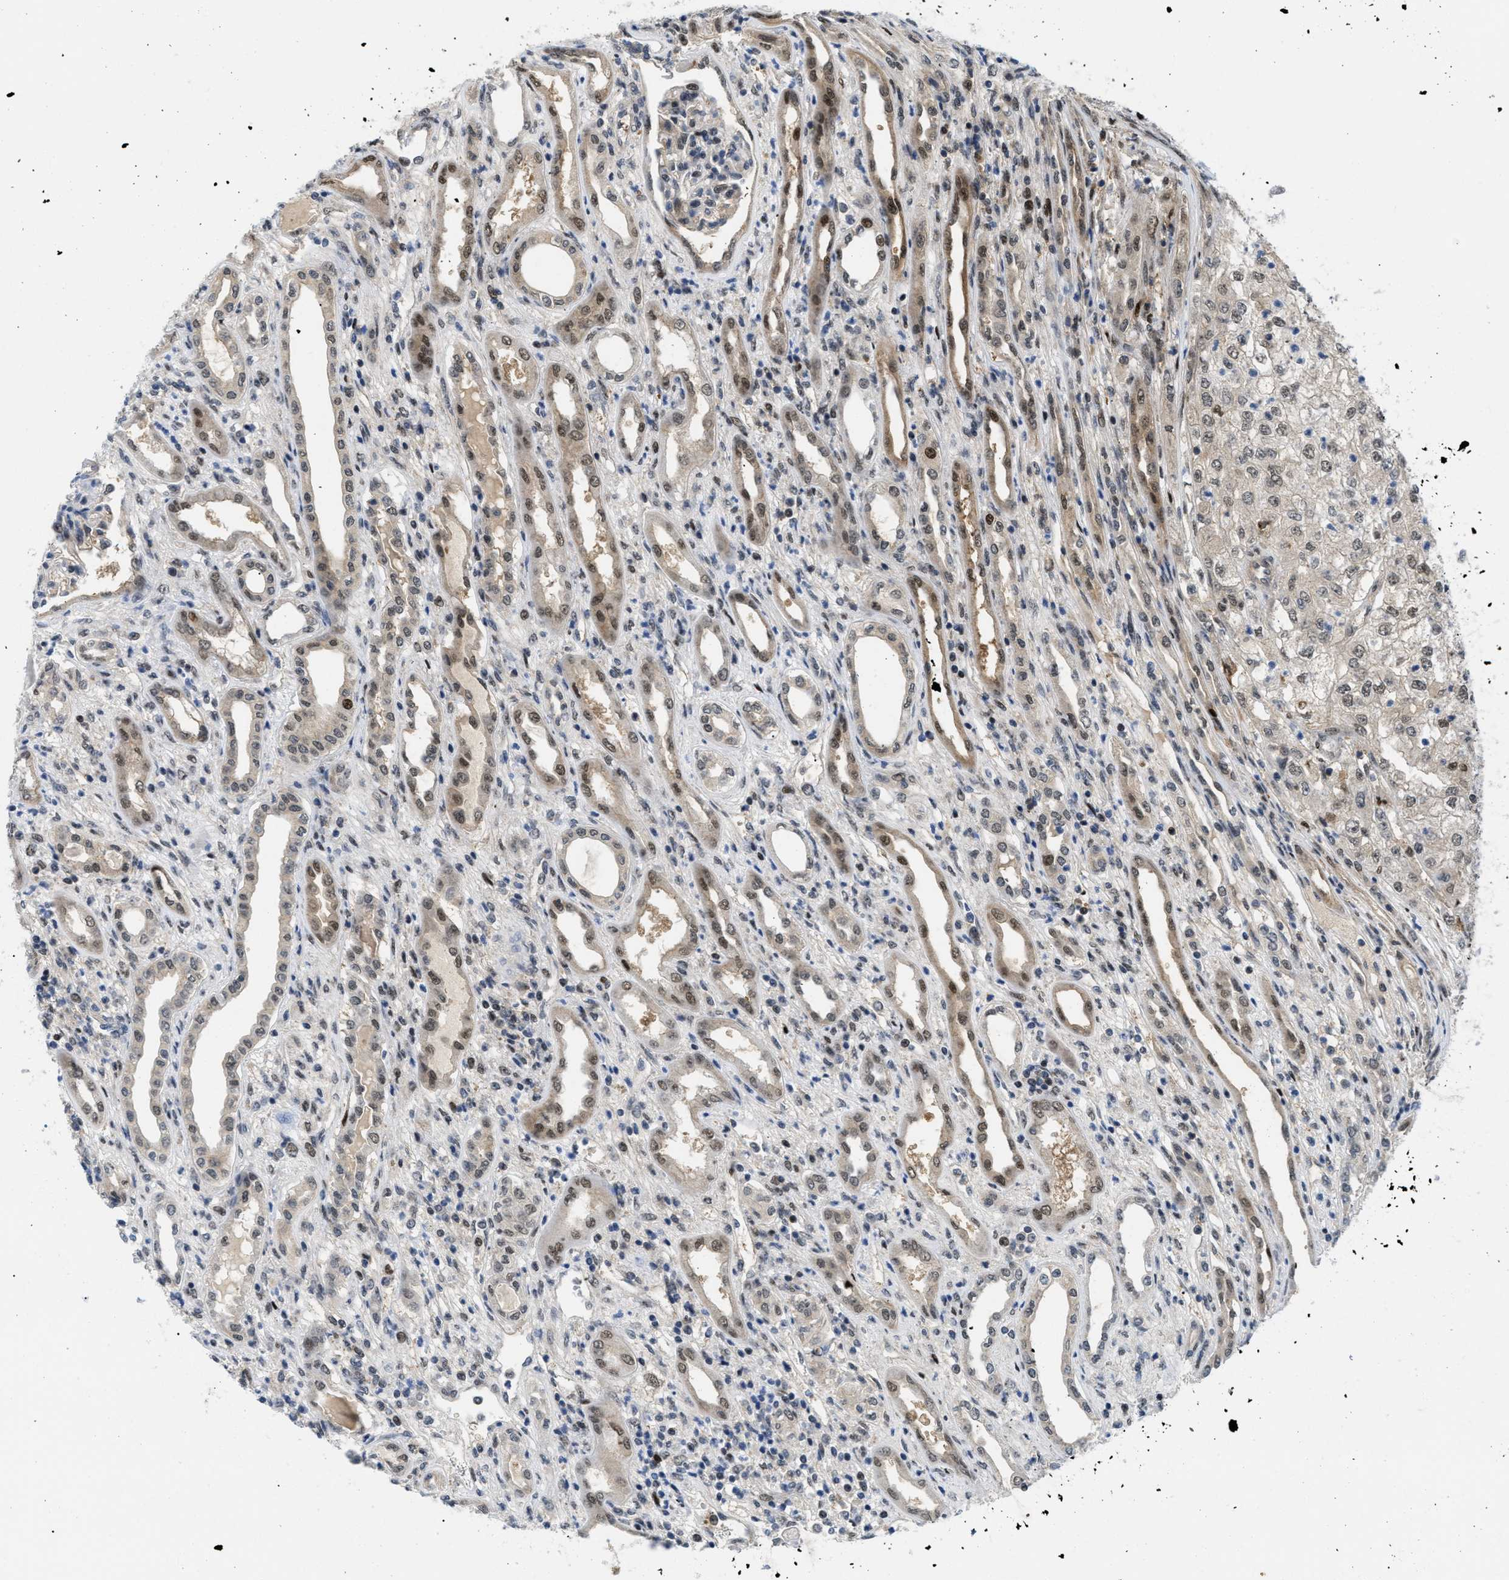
{"staining": {"intensity": "weak", "quantity": "25%-75%", "location": "nuclear"}, "tissue": "renal cancer", "cell_type": "Tumor cells", "image_type": "cancer", "snomed": [{"axis": "morphology", "description": "Adenocarcinoma, NOS"}, {"axis": "topography", "description": "Kidney"}], "caption": "Weak nuclear protein positivity is present in approximately 25%-75% of tumor cells in adenocarcinoma (renal). The staining is performed using DAB brown chromogen to label protein expression. The nuclei are counter-stained blue using hematoxylin.", "gene": "SLC29A2", "patient": {"sex": "female", "age": 54}}